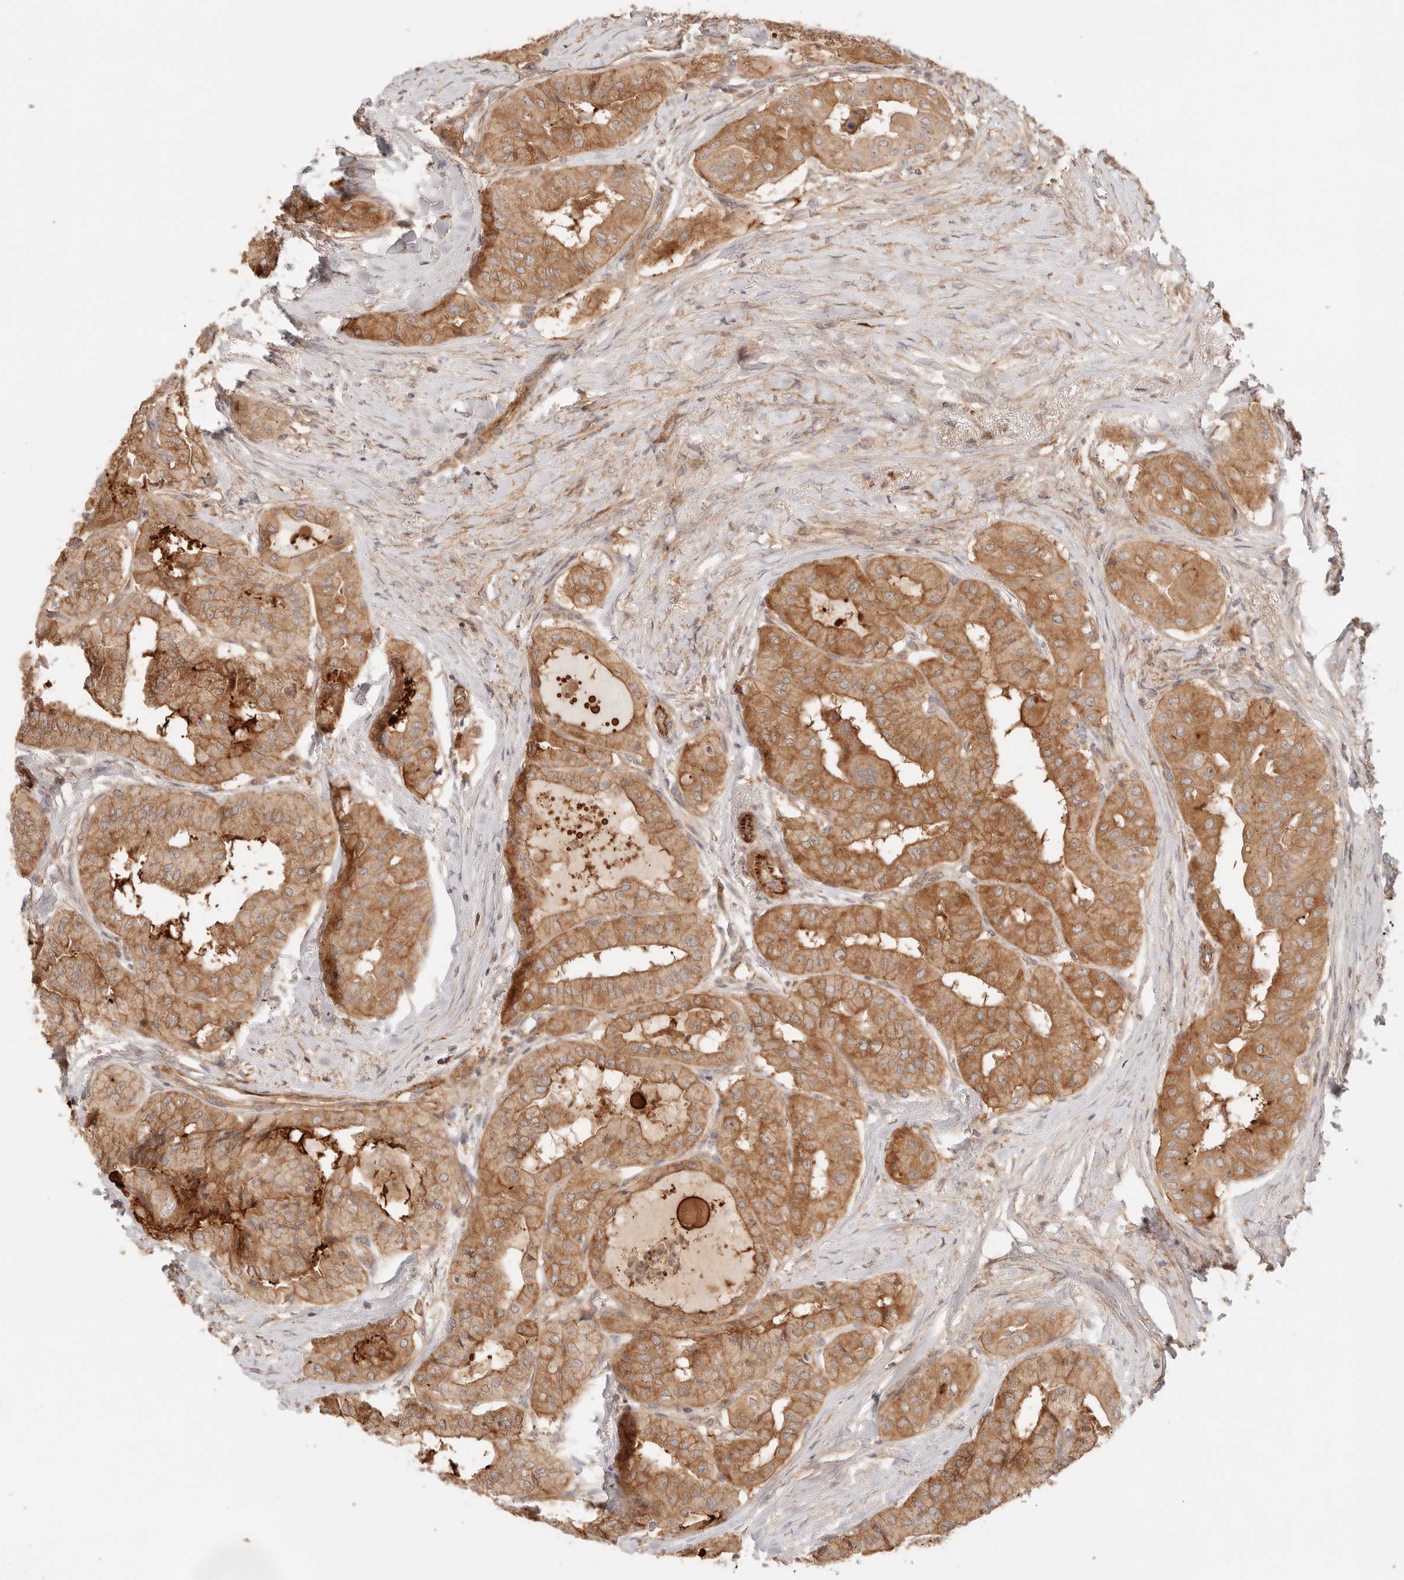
{"staining": {"intensity": "strong", "quantity": ">75%", "location": "cytoplasmic/membranous"}, "tissue": "thyroid cancer", "cell_type": "Tumor cells", "image_type": "cancer", "snomed": [{"axis": "morphology", "description": "Papillary adenocarcinoma, NOS"}, {"axis": "topography", "description": "Thyroid gland"}], "caption": "This image exhibits immunohistochemistry staining of human papillary adenocarcinoma (thyroid), with high strong cytoplasmic/membranous positivity in approximately >75% of tumor cells.", "gene": "IL1R2", "patient": {"sex": "female", "age": 59}}